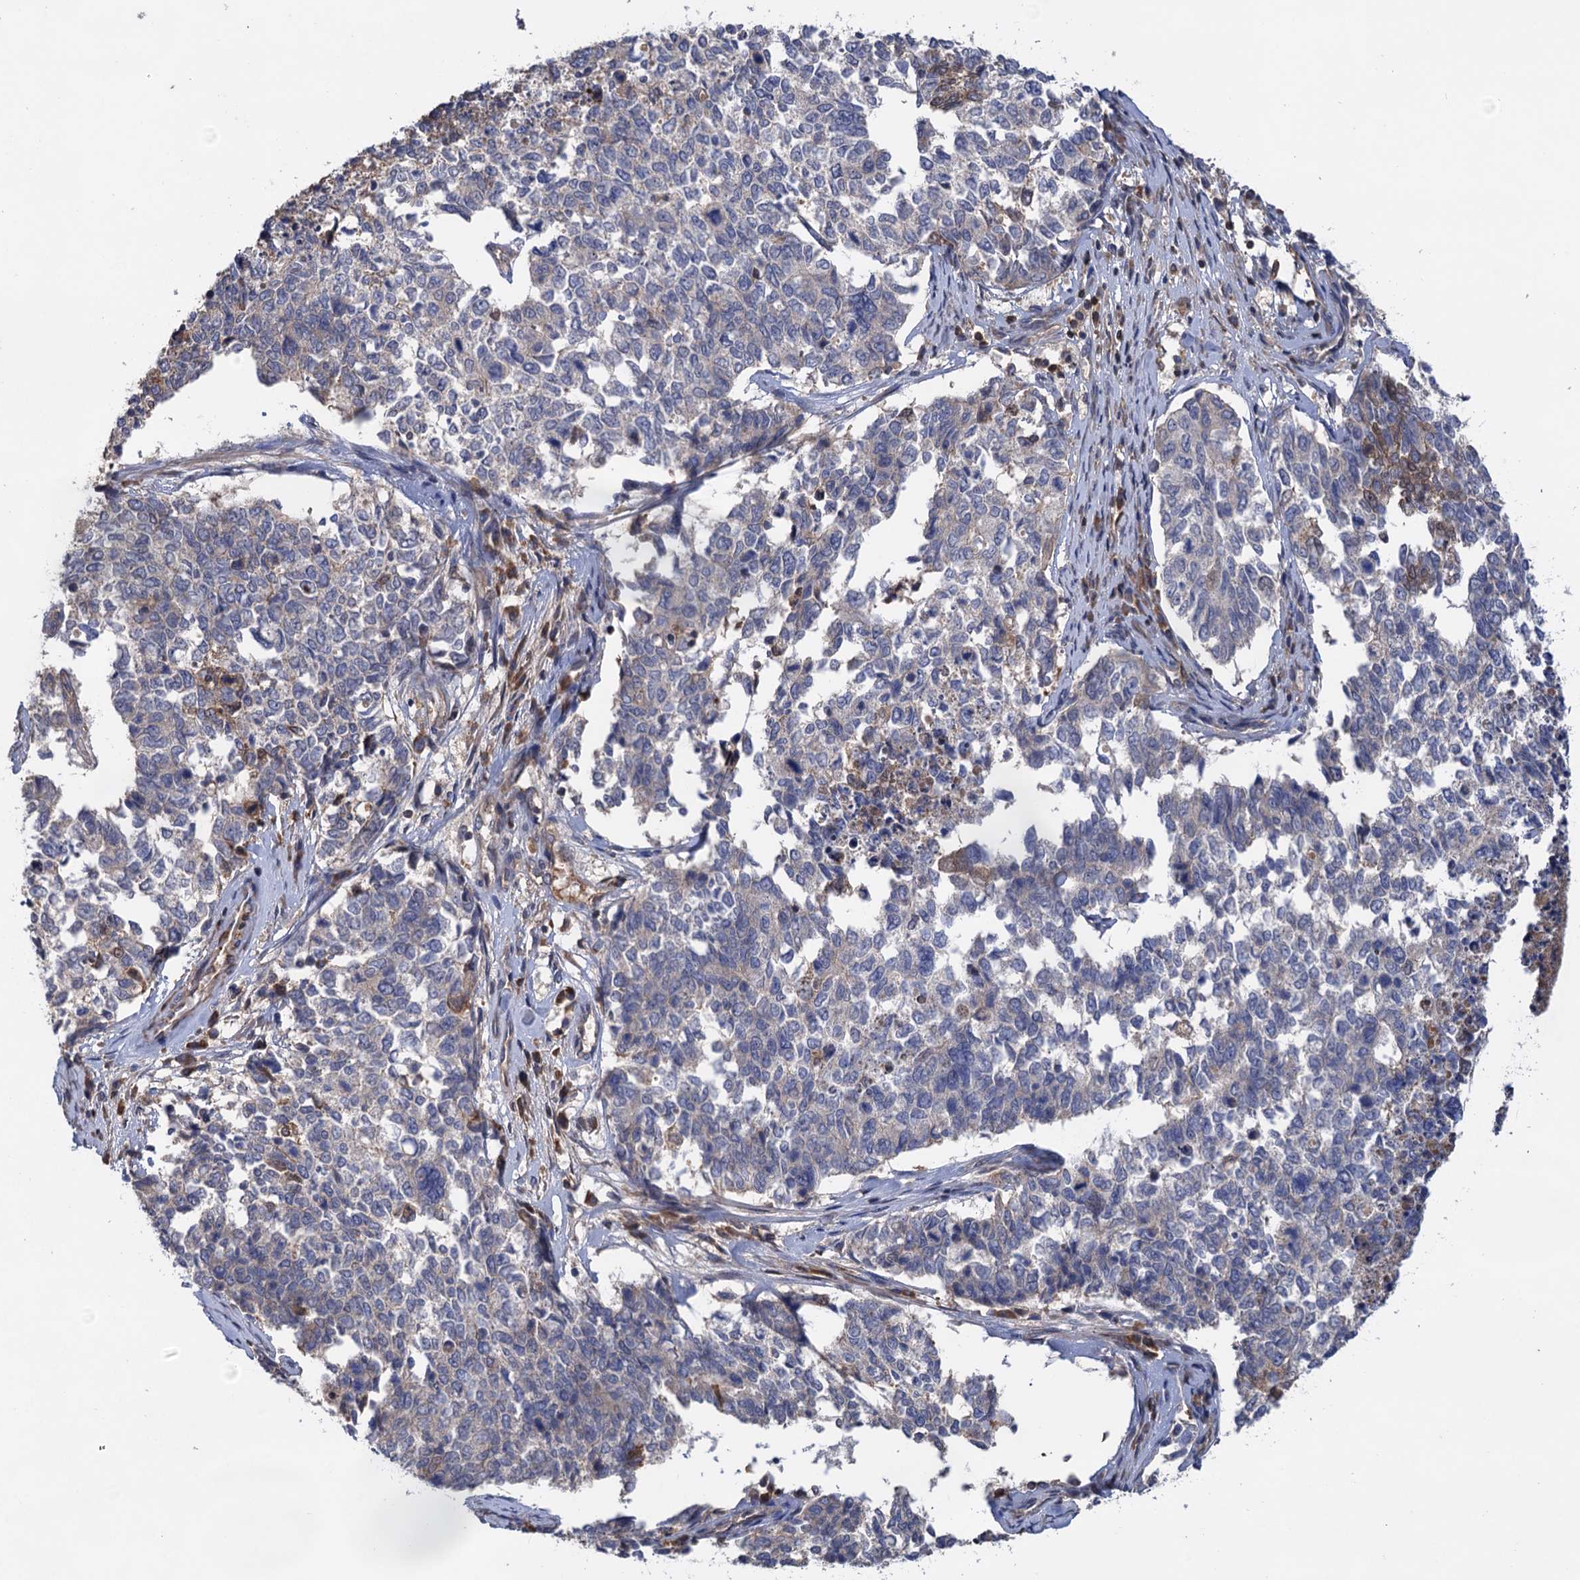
{"staining": {"intensity": "negative", "quantity": "none", "location": "none"}, "tissue": "cervical cancer", "cell_type": "Tumor cells", "image_type": "cancer", "snomed": [{"axis": "morphology", "description": "Squamous cell carcinoma, NOS"}, {"axis": "topography", "description": "Cervix"}], "caption": "Tumor cells are negative for protein expression in human cervical cancer (squamous cell carcinoma).", "gene": "DGKA", "patient": {"sex": "female", "age": 63}}